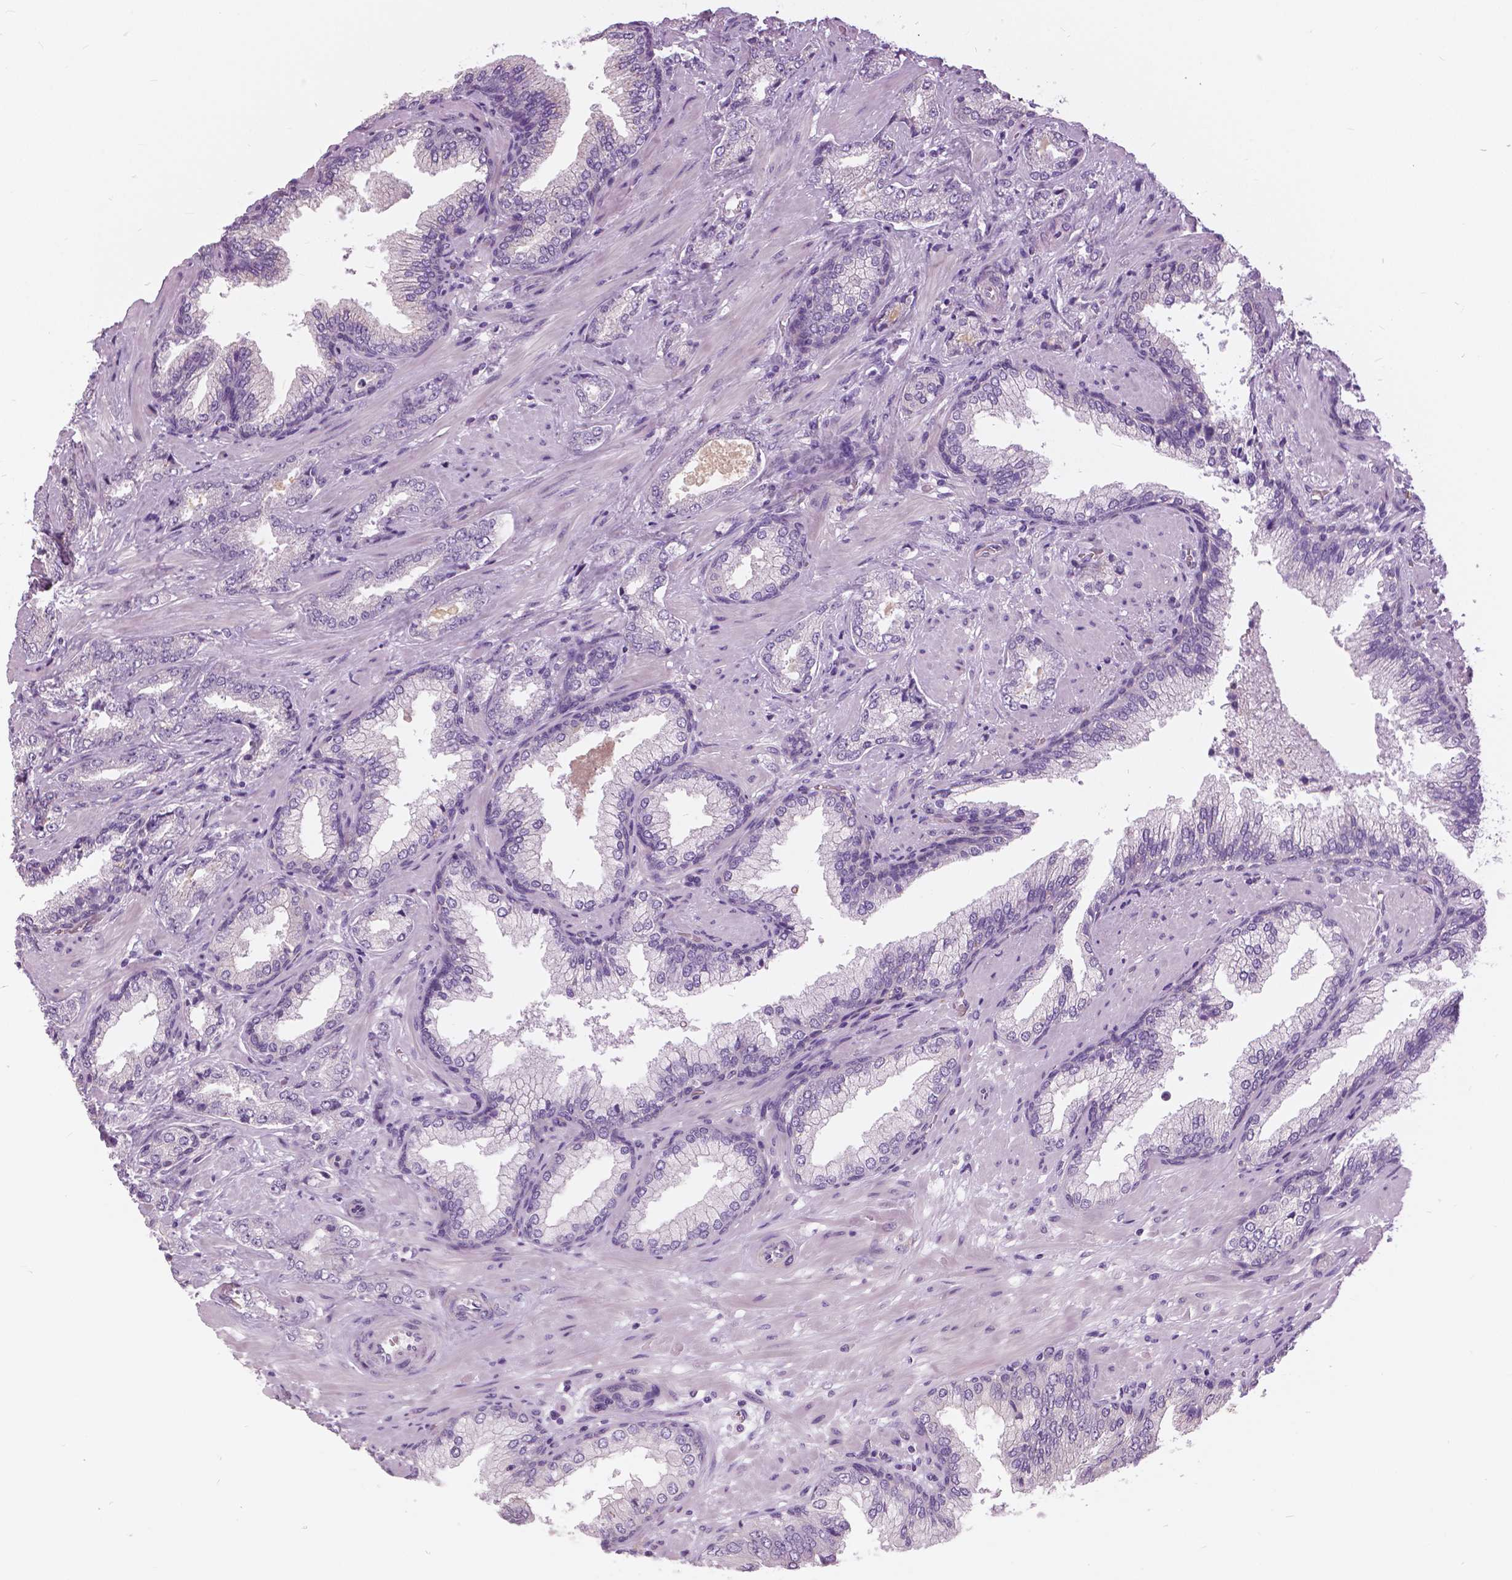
{"staining": {"intensity": "negative", "quantity": "none", "location": "none"}, "tissue": "prostate cancer", "cell_type": "Tumor cells", "image_type": "cancer", "snomed": [{"axis": "morphology", "description": "Adenocarcinoma, Low grade"}, {"axis": "topography", "description": "Prostate"}], "caption": "An image of human prostate cancer is negative for staining in tumor cells.", "gene": "SERPINI1", "patient": {"sex": "male", "age": 61}}